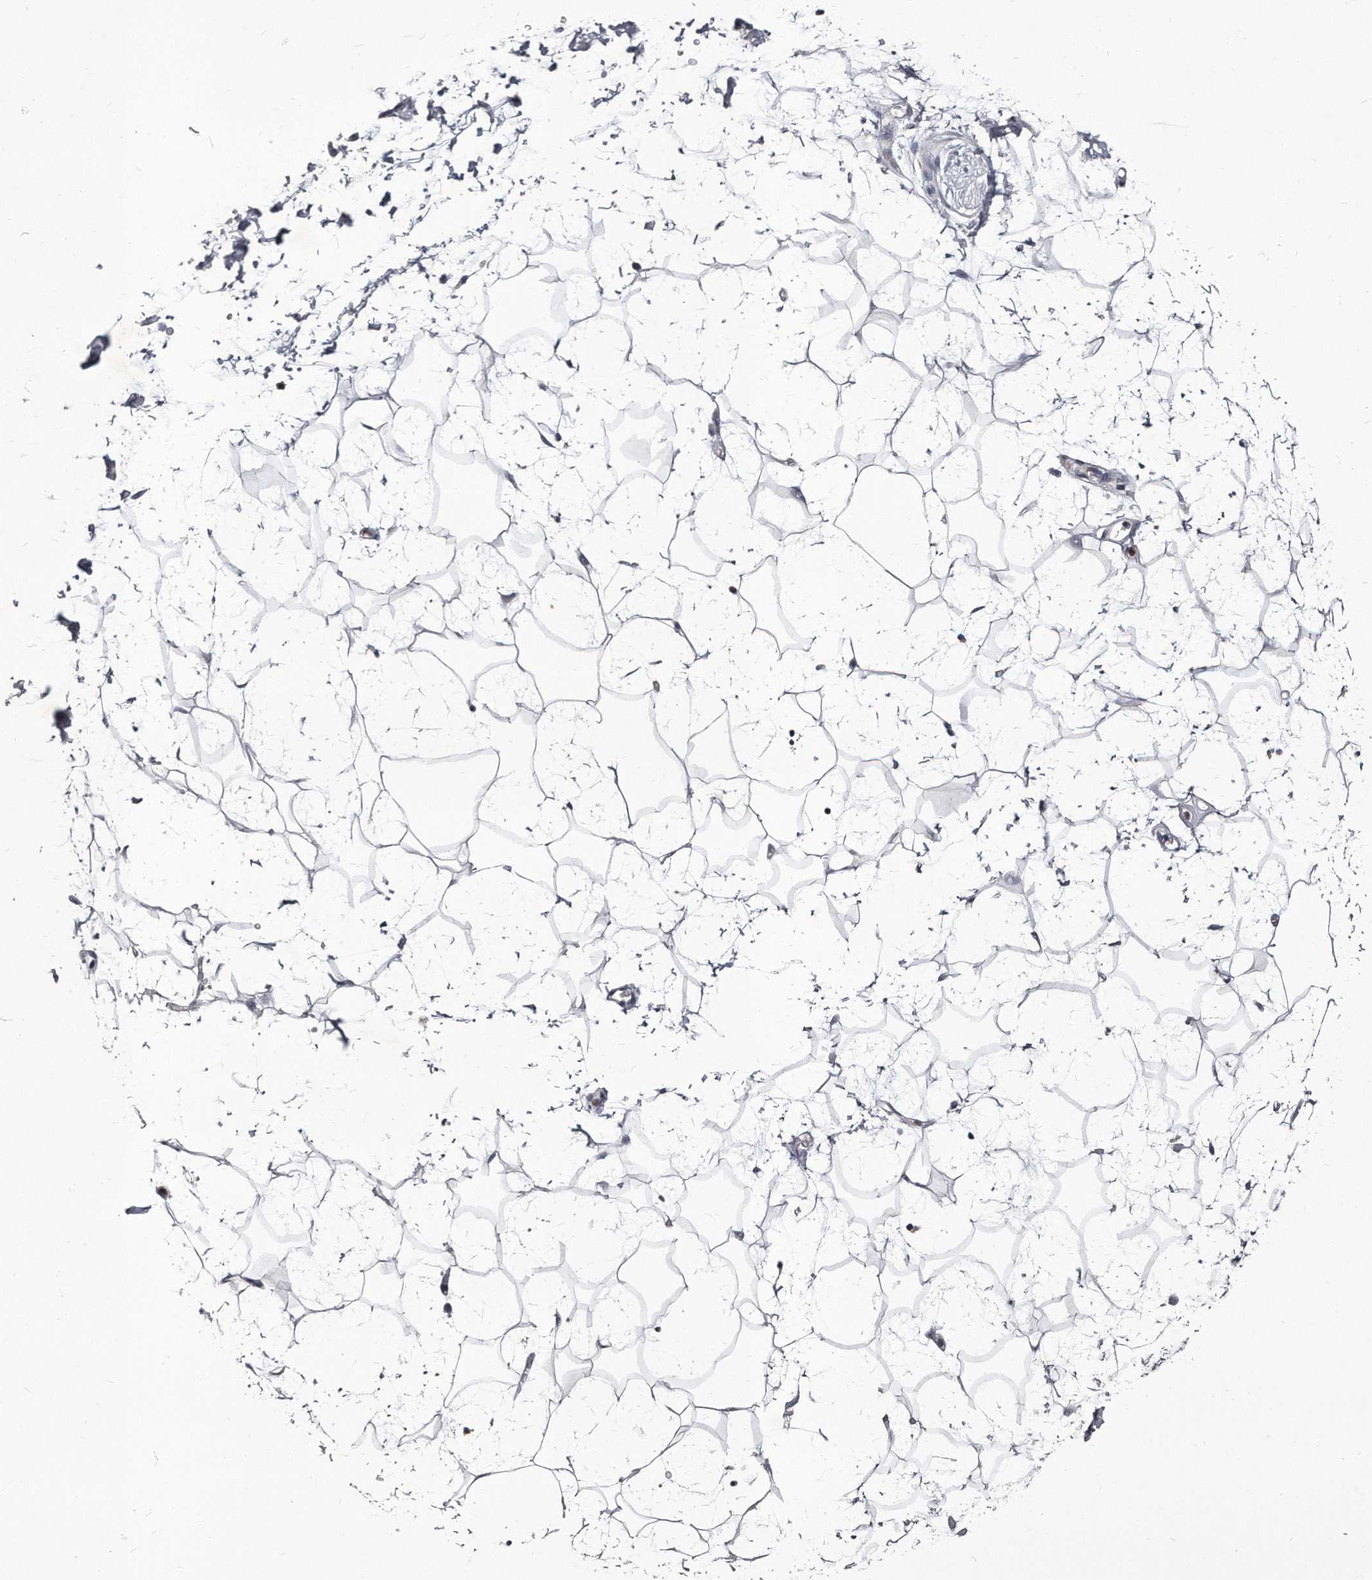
{"staining": {"intensity": "negative", "quantity": "none", "location": "none"}, "tissue": "adipose tissue", "cell_type": "Adipocytes", "image_type": "normal", "snomed": [{"axis": "morphology", "description": "Normal tissue, NOS"}, {"axis": "topography", "description": "Soft tissue"}], "caption": "Adipose tissue stained for a protein using IHC reveals no staining adipocytes.", "gene": "GAPVD1", "patient": {"sex": "male", "age": 72}}